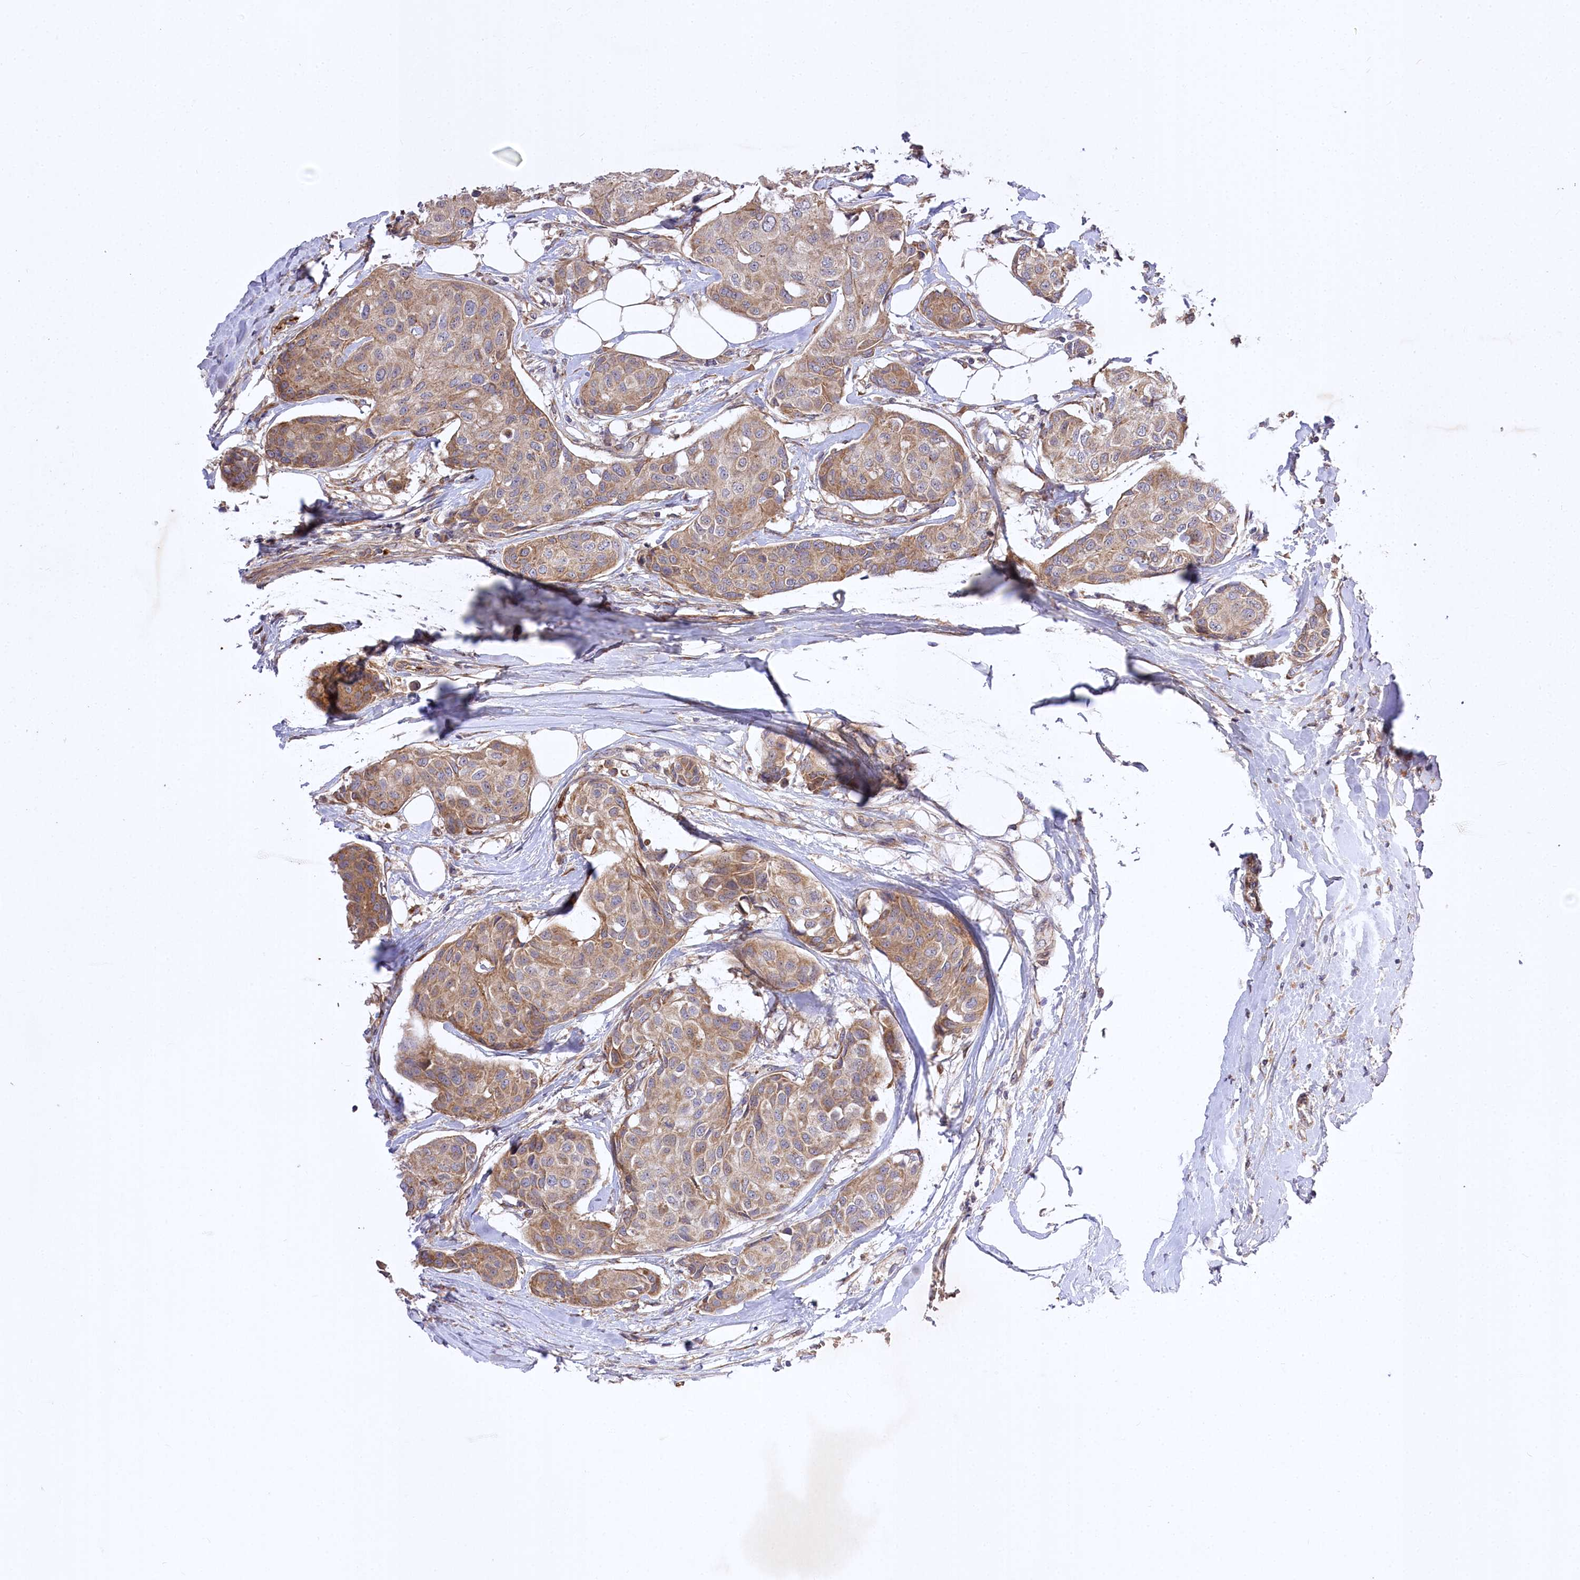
{"staining": {"intensity": "moderate", "quantity": ">75%", "location": "cytoplasmic/membranous"}, "tissue": "breast cancer", "cell_type": "Tumor cells", "image_type": "cancer", "snomed": [{"axis": "morphology", "description": "Duct carcinoma"}, {"axis": "topography", "description": "Breast"}], "caption": "Brown immunohistochemical staining in human breast invasive ductal carcinoma reveals moderate cytoplasmic/membranous positivity in approximately >75% of tumor cells.", "gene": "TRUB1", "patient": {"sex": "female", "age": 80}}